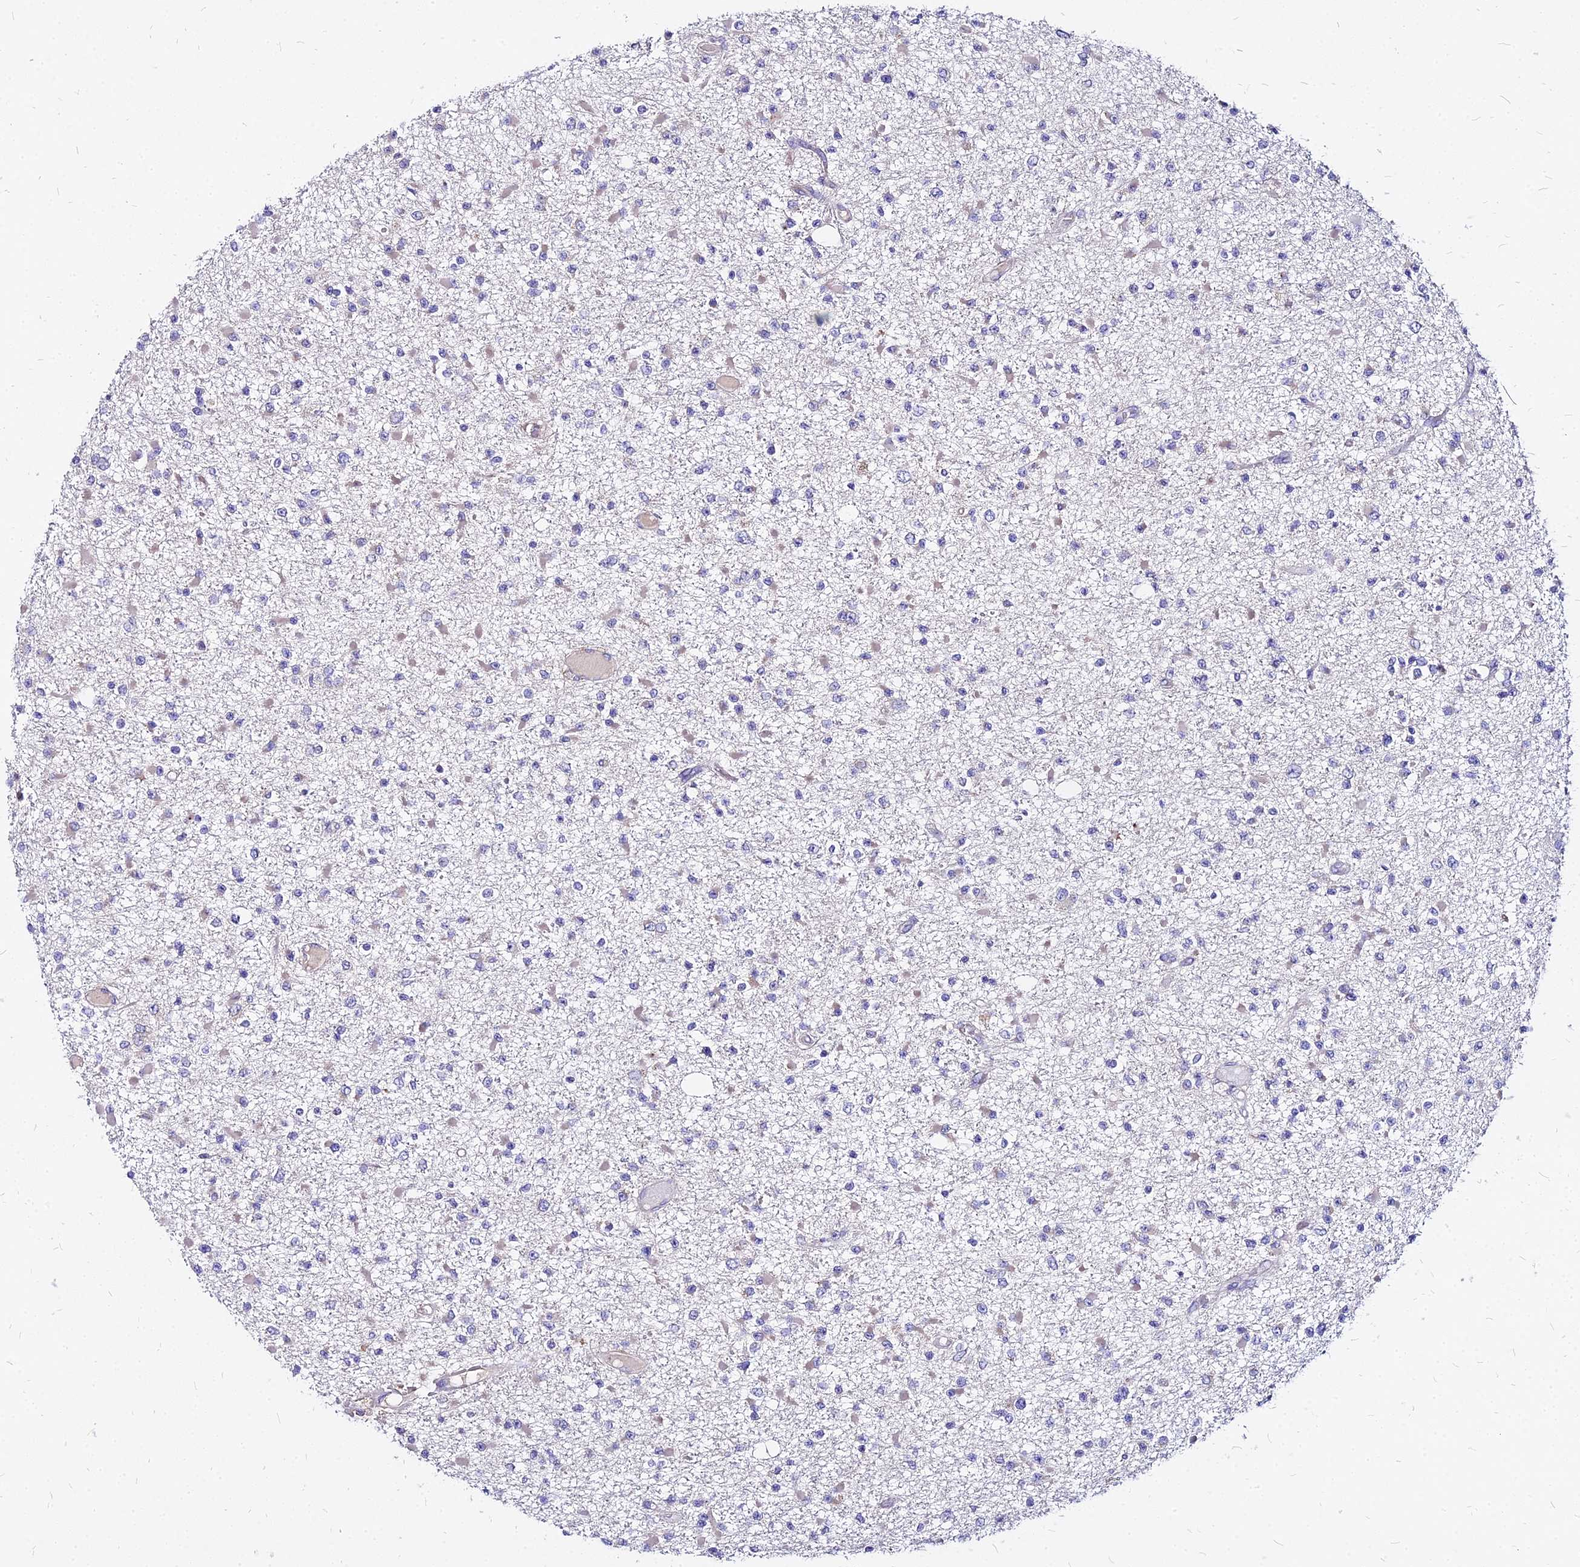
{"staining": {"intensity": "negative", "quantity": "none", "location": "none"}, "tissue": "glioma", "cell_type": "Tumor cells", "image_type": "cancer", "snomed": [{"axis": "morphology", "description": "Glioma, malignant, Low grade"}, {"axis": "topography", "description": "Brain"}], "caption": "Immunohistochemistry (IHC) micrograph of neoplastic tissue: malignant glioma (low-grade) stained with DAB exhibits no significant protein staining in tumor cells.", "gene": "COMMD10", "patient": {"sex": "female", "age": 22}}